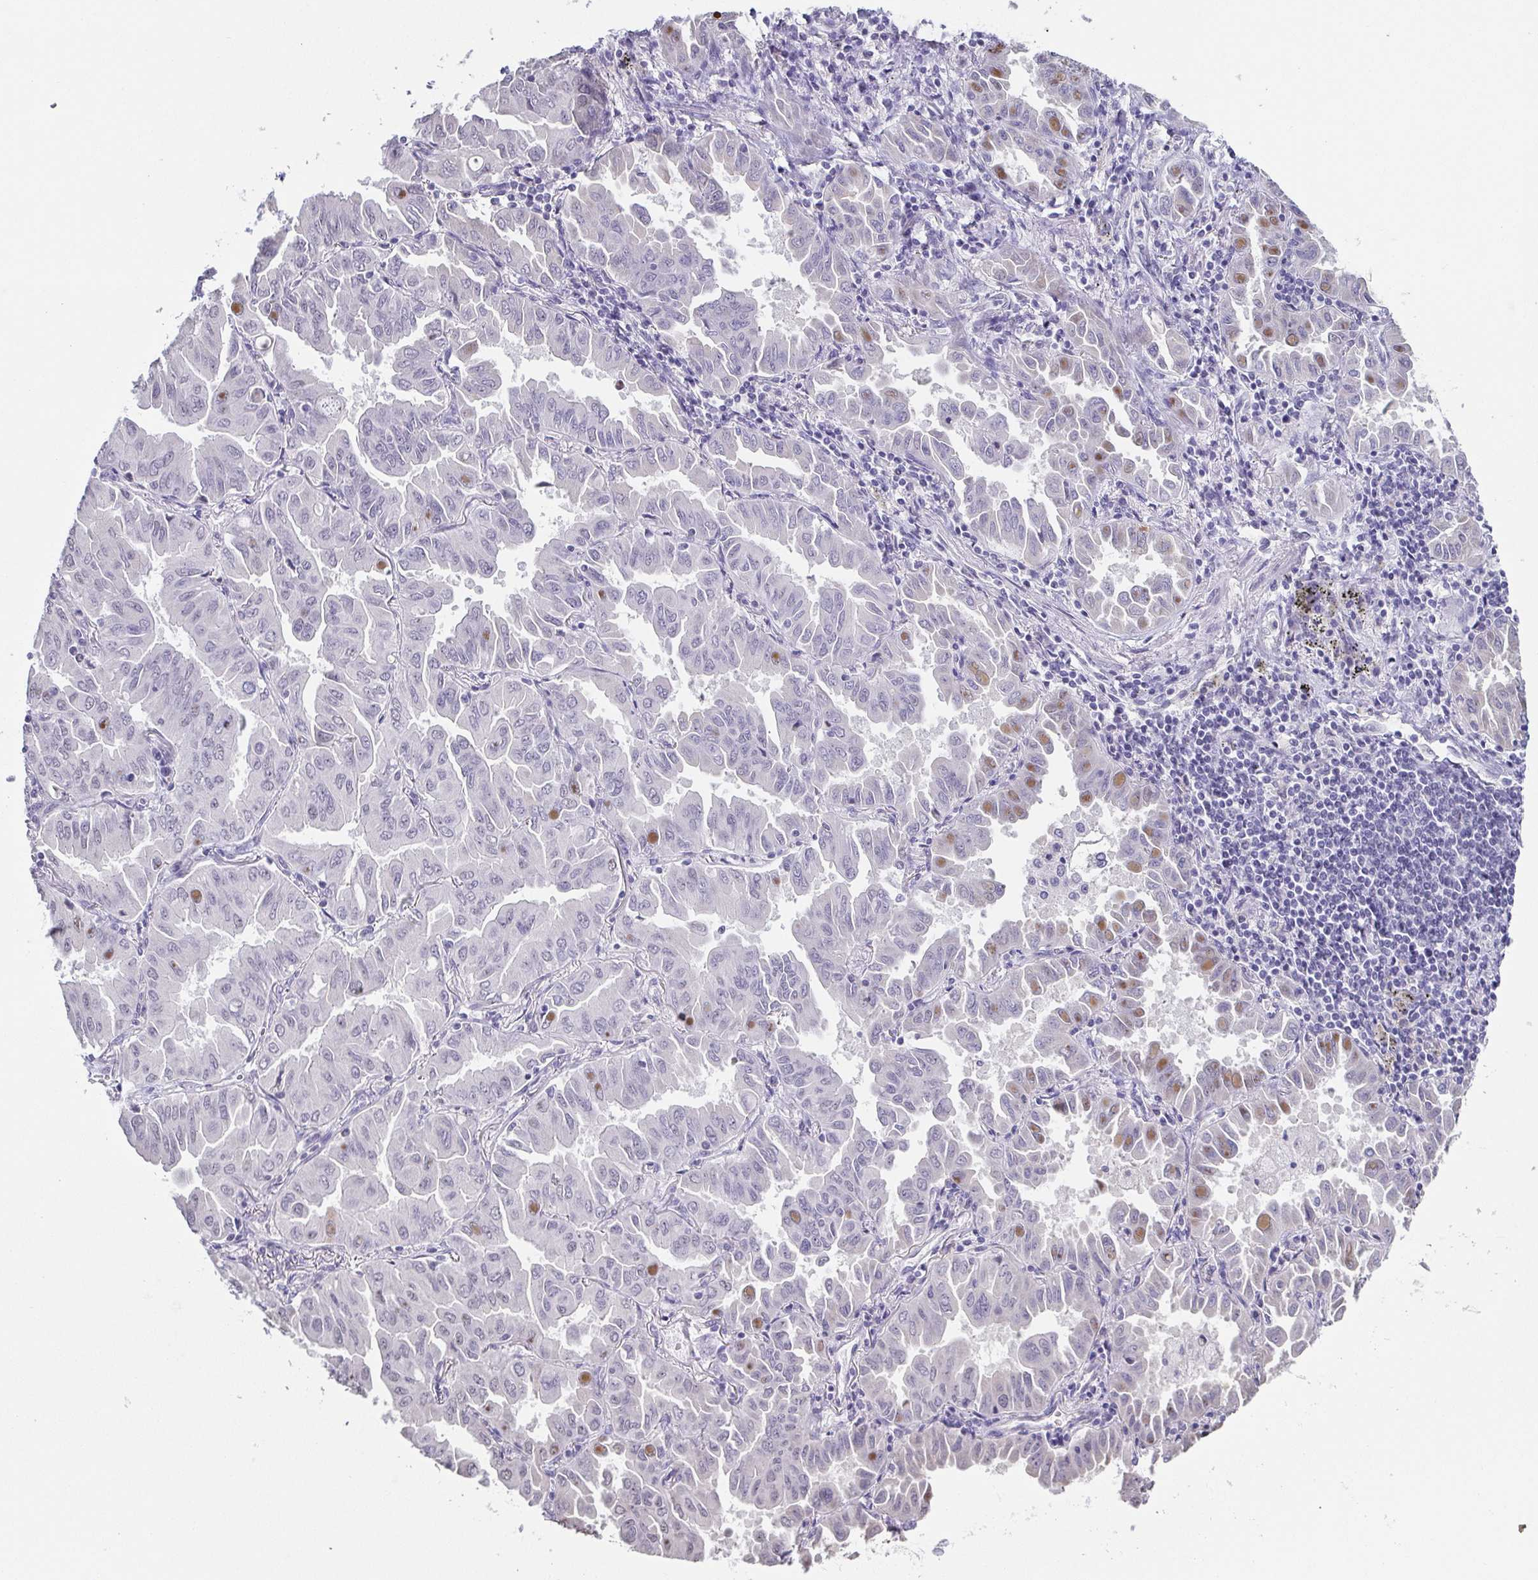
{"staining": {"intensity": "moderate", "quantity": "<25%", "location": "cytoplasmic/membranous"}, "tissue": "lung cancer", "cell_type": "Tumor cells", "image_type": "cancer", "snomed": [{"axis": "morphology", "description": "Adenocarcinoma, NOS"}, {"axis": "topography", "description": "Lung"}], "caption": "Moderate cytoplasmic/membranous positivity is present in approximately <25% of tumor cells in lung adenocarcinoma.", "gene": "NEFH", "patient": {"sex": "male", "age": 64}}